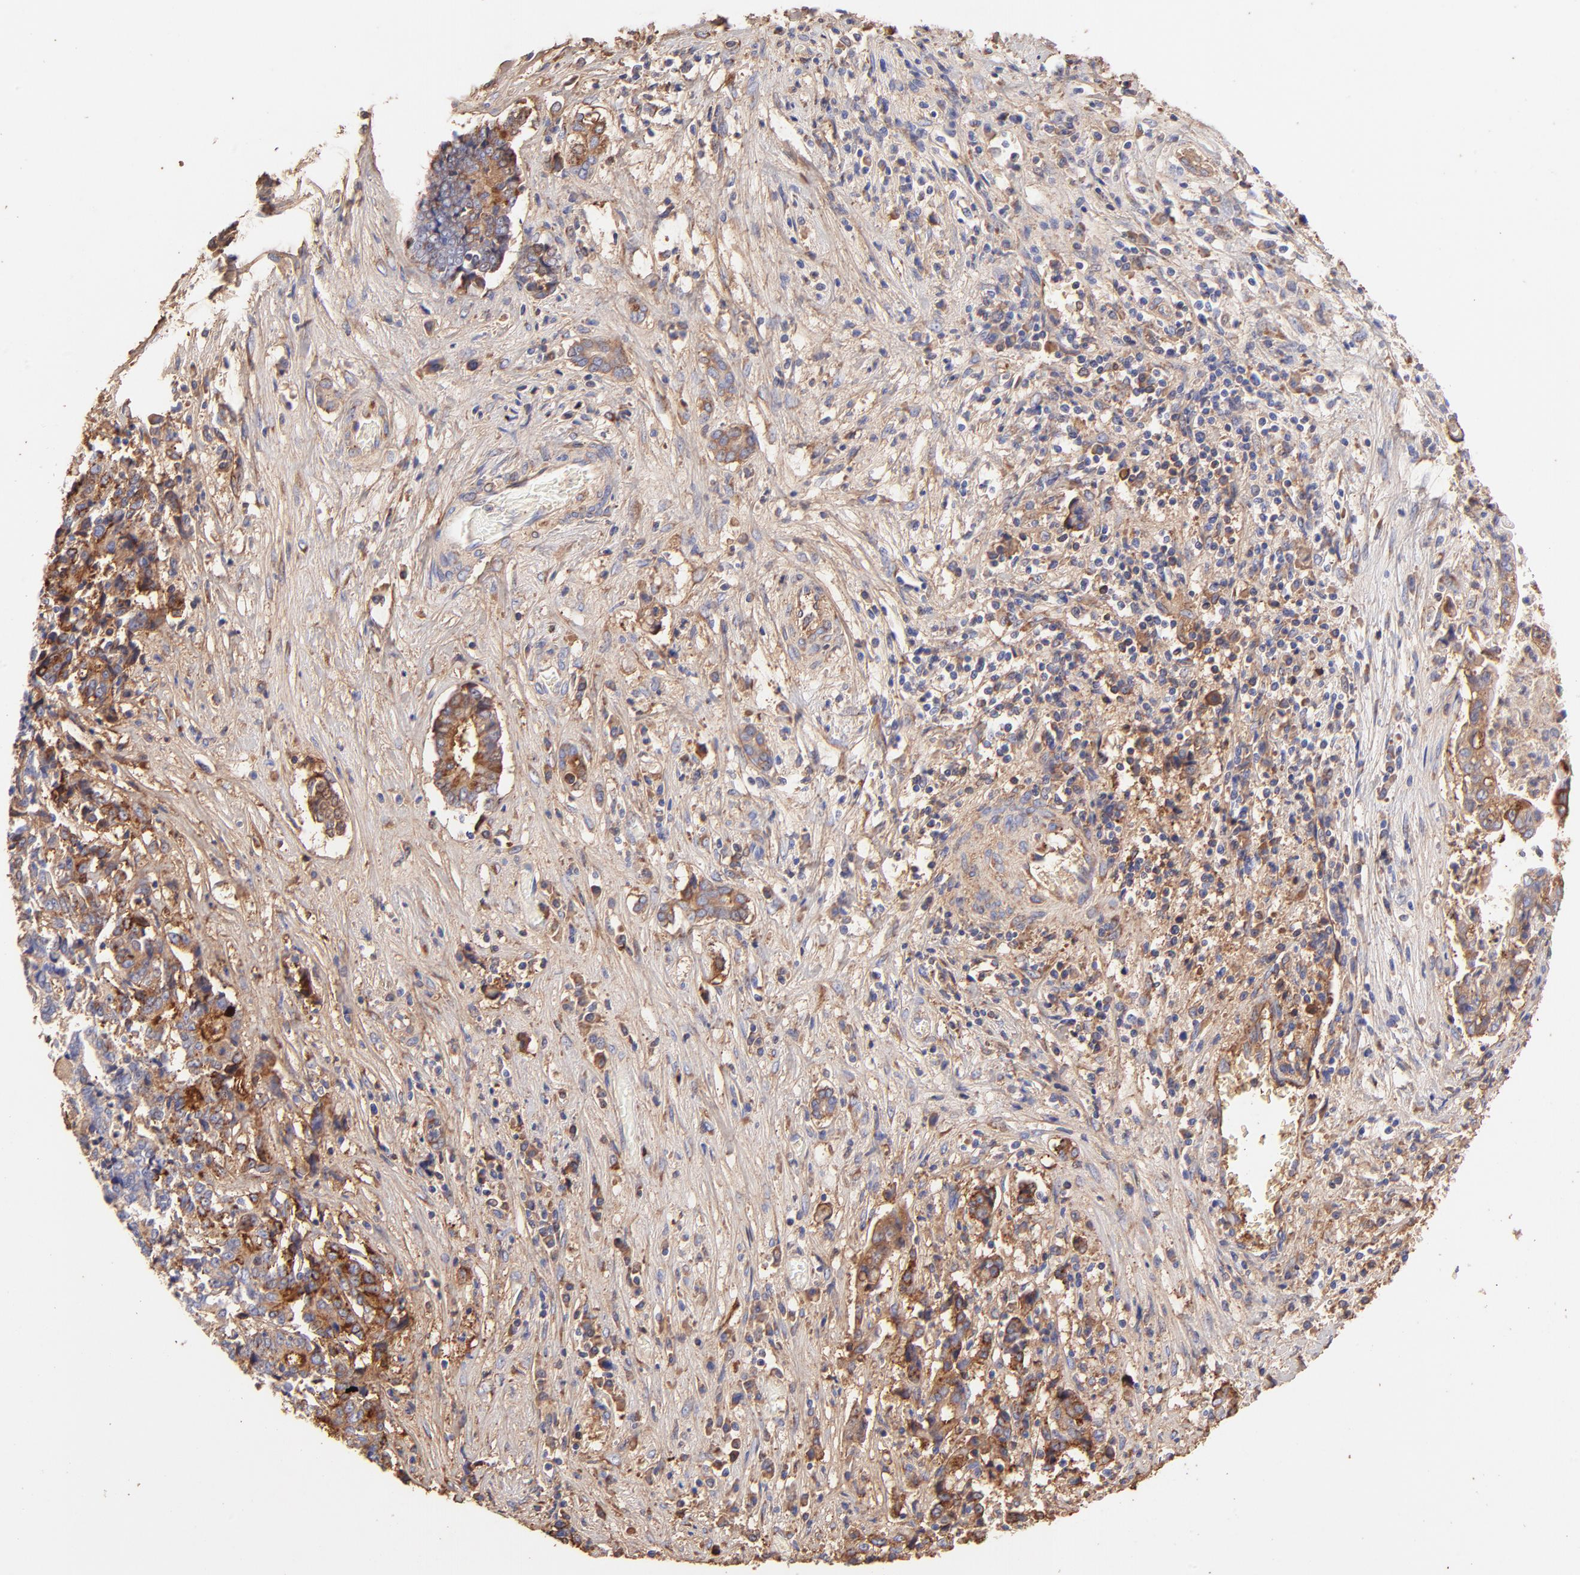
{"staining": {"intensity": "strong", "quantity": "25%-75%", "location": "cytoplasmic/membranous"}, "tissue": "liver cancer", "cell_type": "Tumor cells", "image_type": "cancer", "snomed": [{"axis": "morphology", "description": "Cholangiocarcinoma"}, {"axis": "topography", "description": "Liver"}], "caption": "Protein analysis of cholangiocarcinoma (liver) tissue reveals strong cytoplasmic/membranous staining in about 25%-75% of tumor cells. (Brightfield microscopy of DAB IHC at high magnification).", "gene": "BGN", "patient": {"sex": "male", "age": 57}}